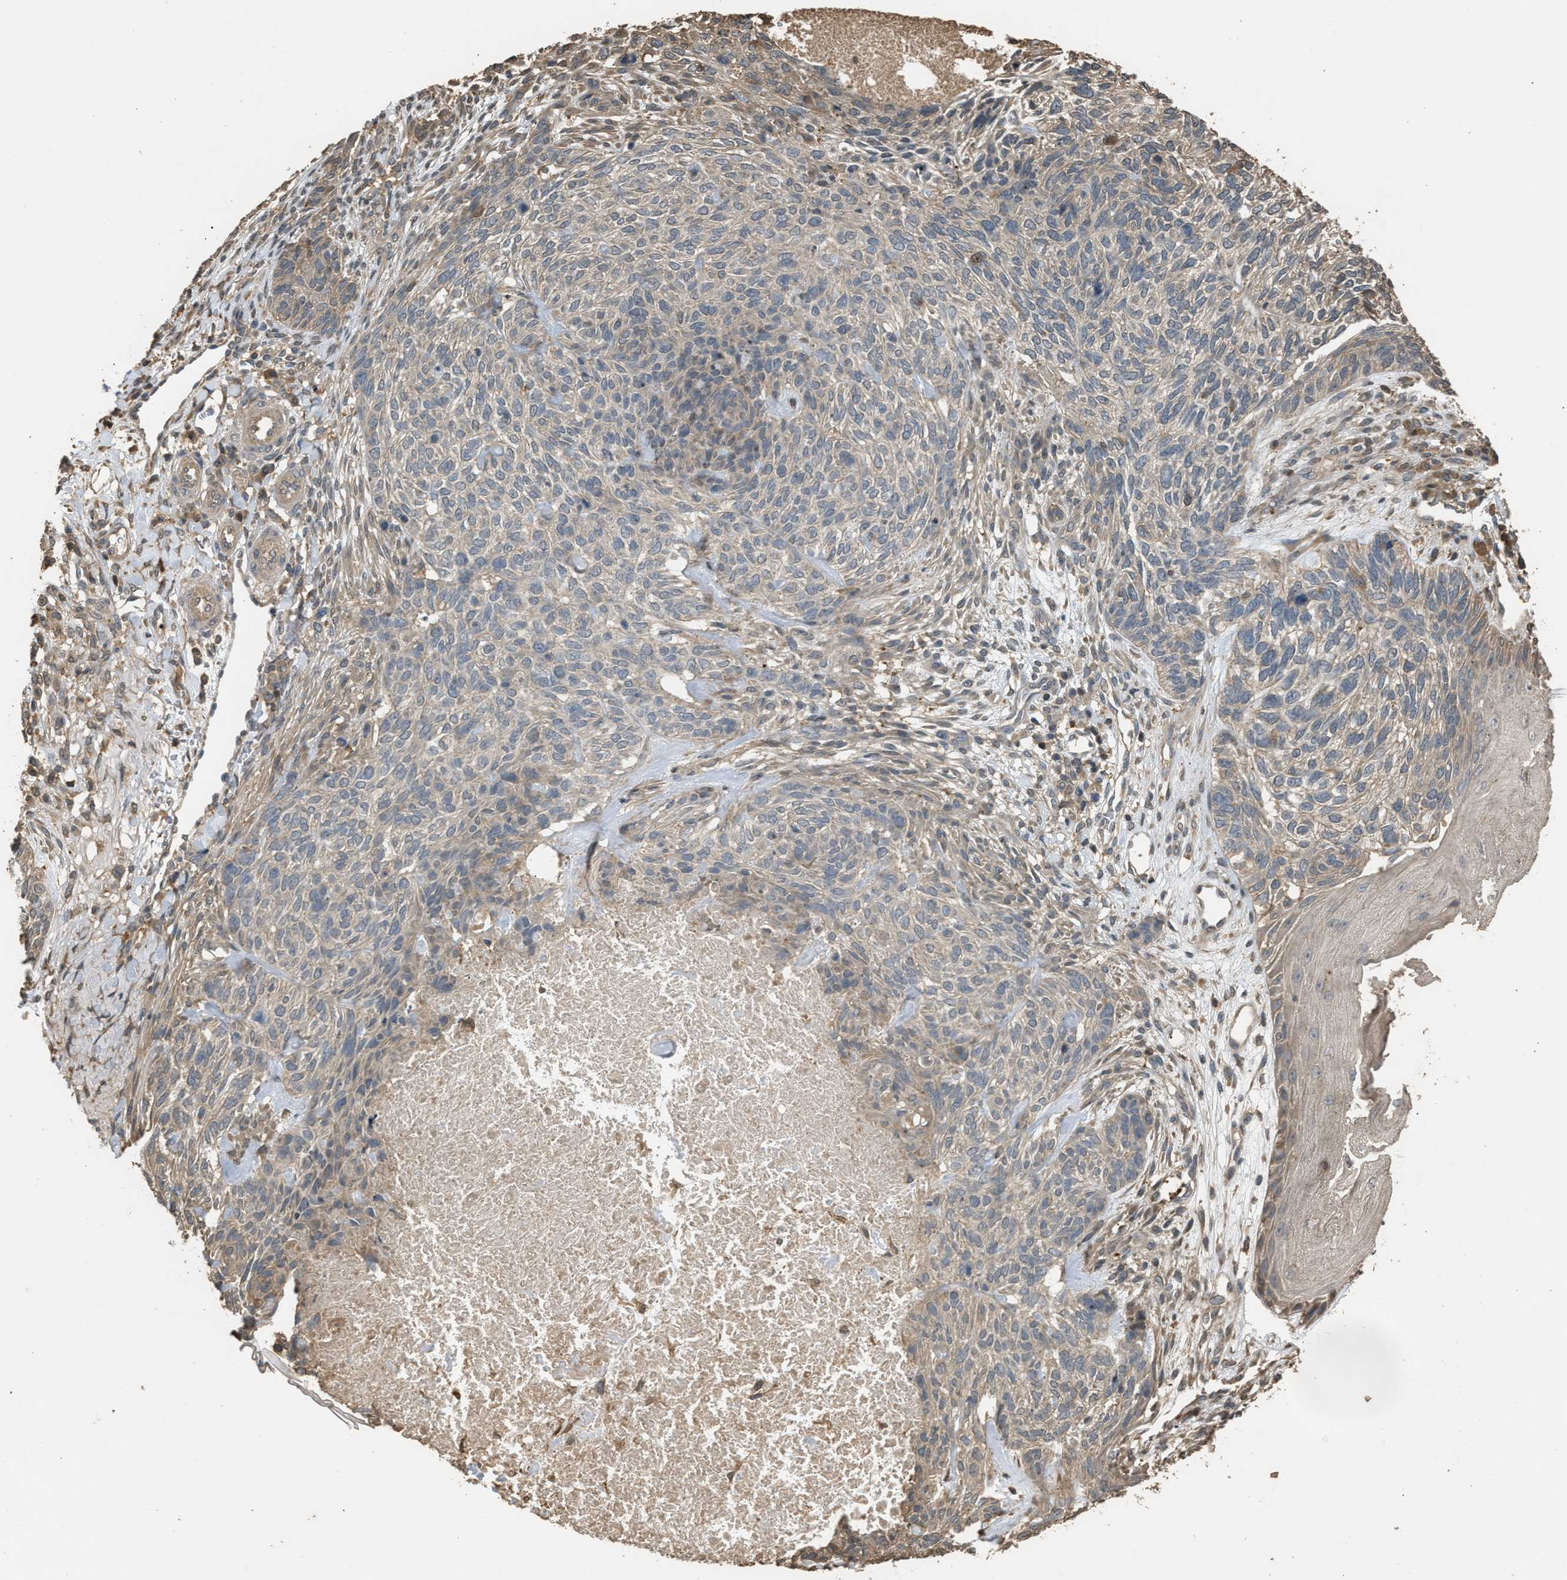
{"staining": {"intensity": "negative", "quantity": "none", "location": "none"}, "tissue": "skin cancer", "cell_type": "Tumor cells", "image_type": "cancer", "snomed": [{"axis": "morphology", "description": "Basal cell carcinoma"}, {"axis": "topography", "description": "Skin"}], "caption": "Tumor cells are negative for protein expression in human skin cancer.", "gene": "ARHGDIA", "patient": {"sex": "male", "age": 55}}